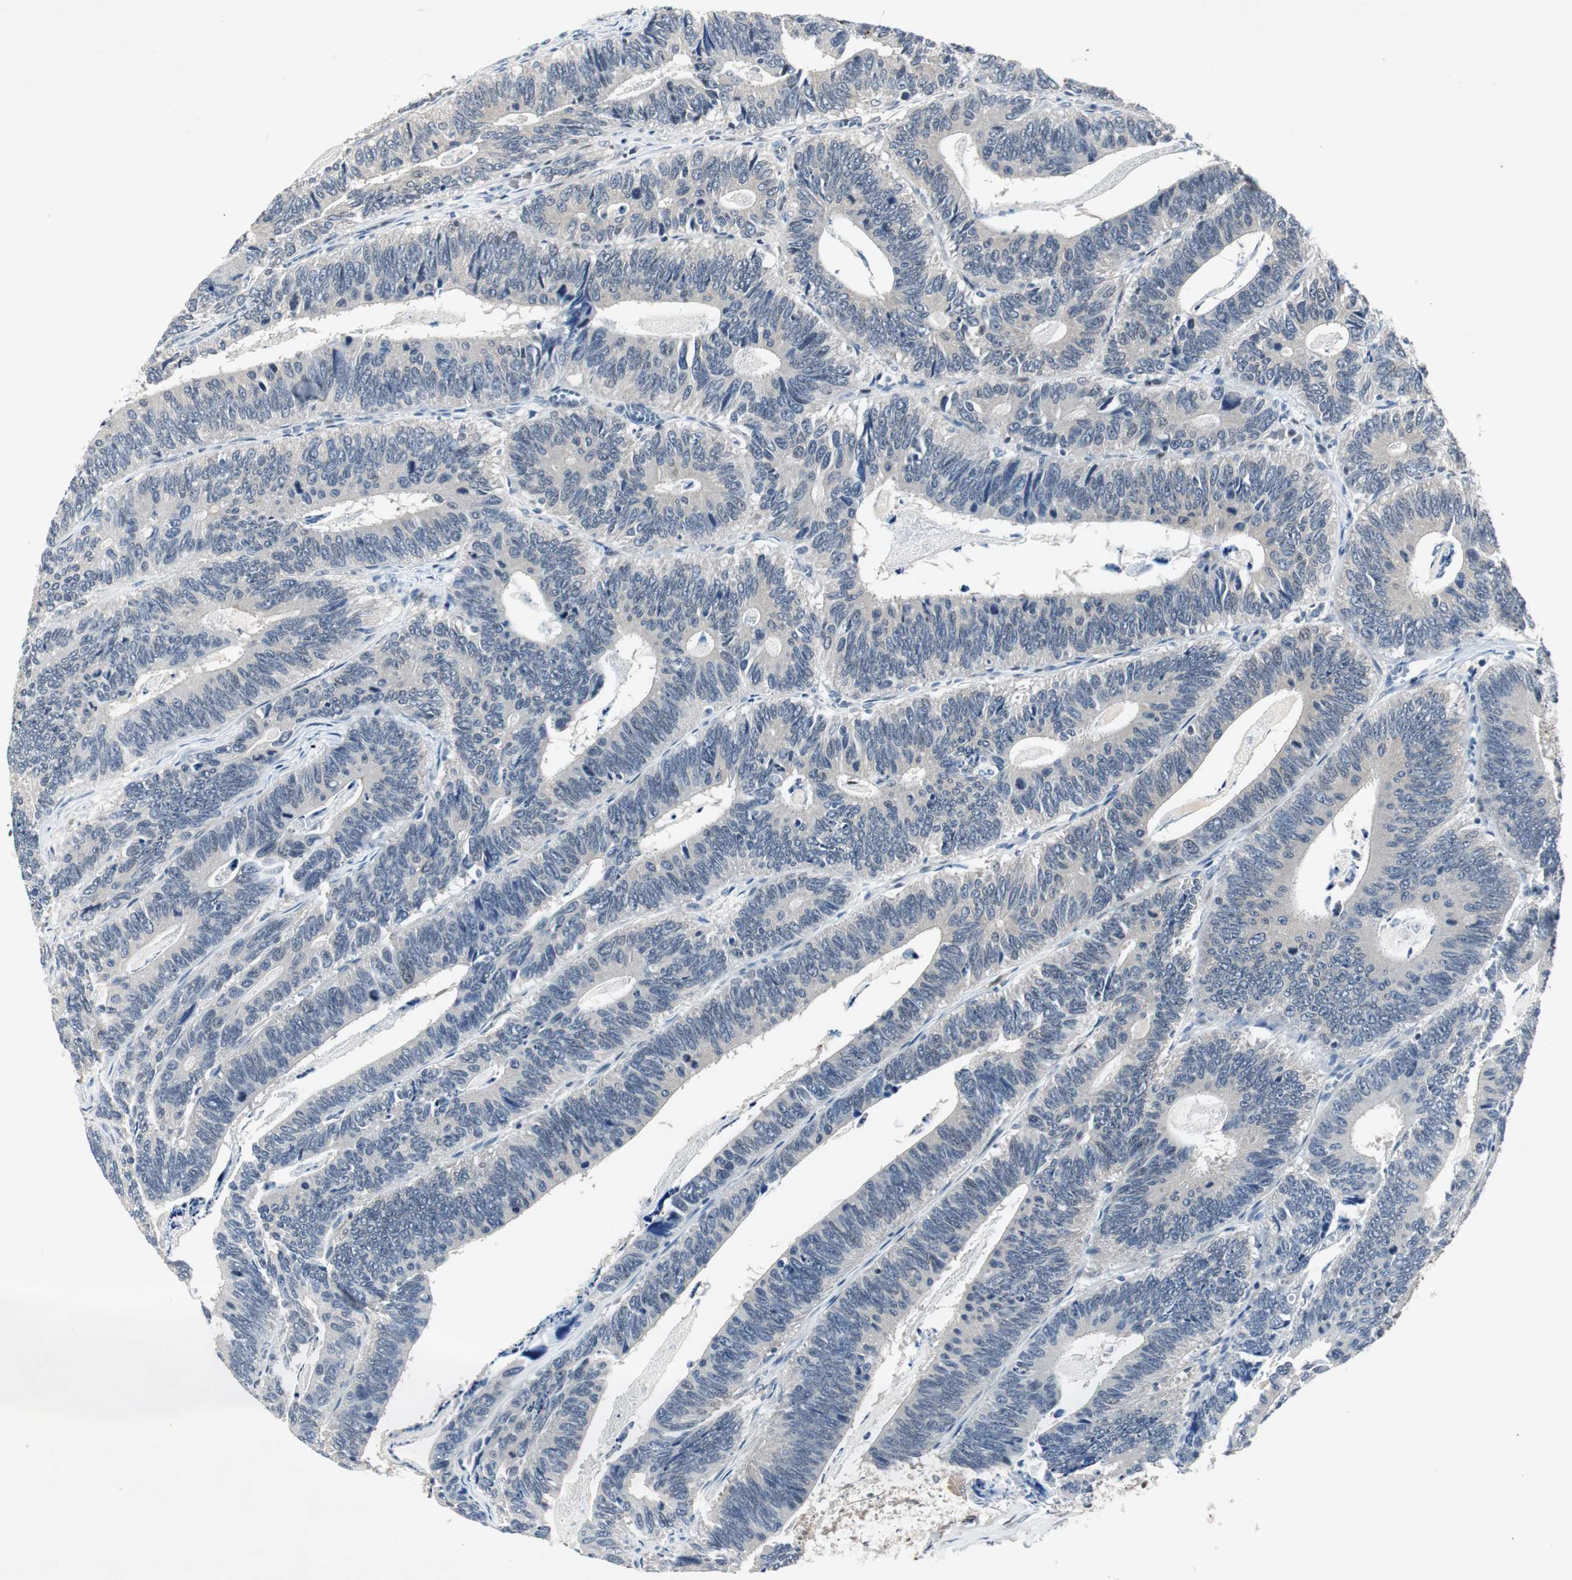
{"staining": {"intensity": "negative", "quantity": "none", "location": "none"}, "tissue": "colorectal cancer", "cell_type": "Tumor cells", "image_type": "cancer", "snomed": [{"axis": "morphology", "description": "Adenocarcinoma, NOS"}, {"axis": "topography", "description": "Colon"}], "caption": "Immunohistochemistry (IHC) of human colorectal cancer reveals no expression in tumor cells.", "gene": "SMAD1", "patient": {"sex": "male", "age": 72}}